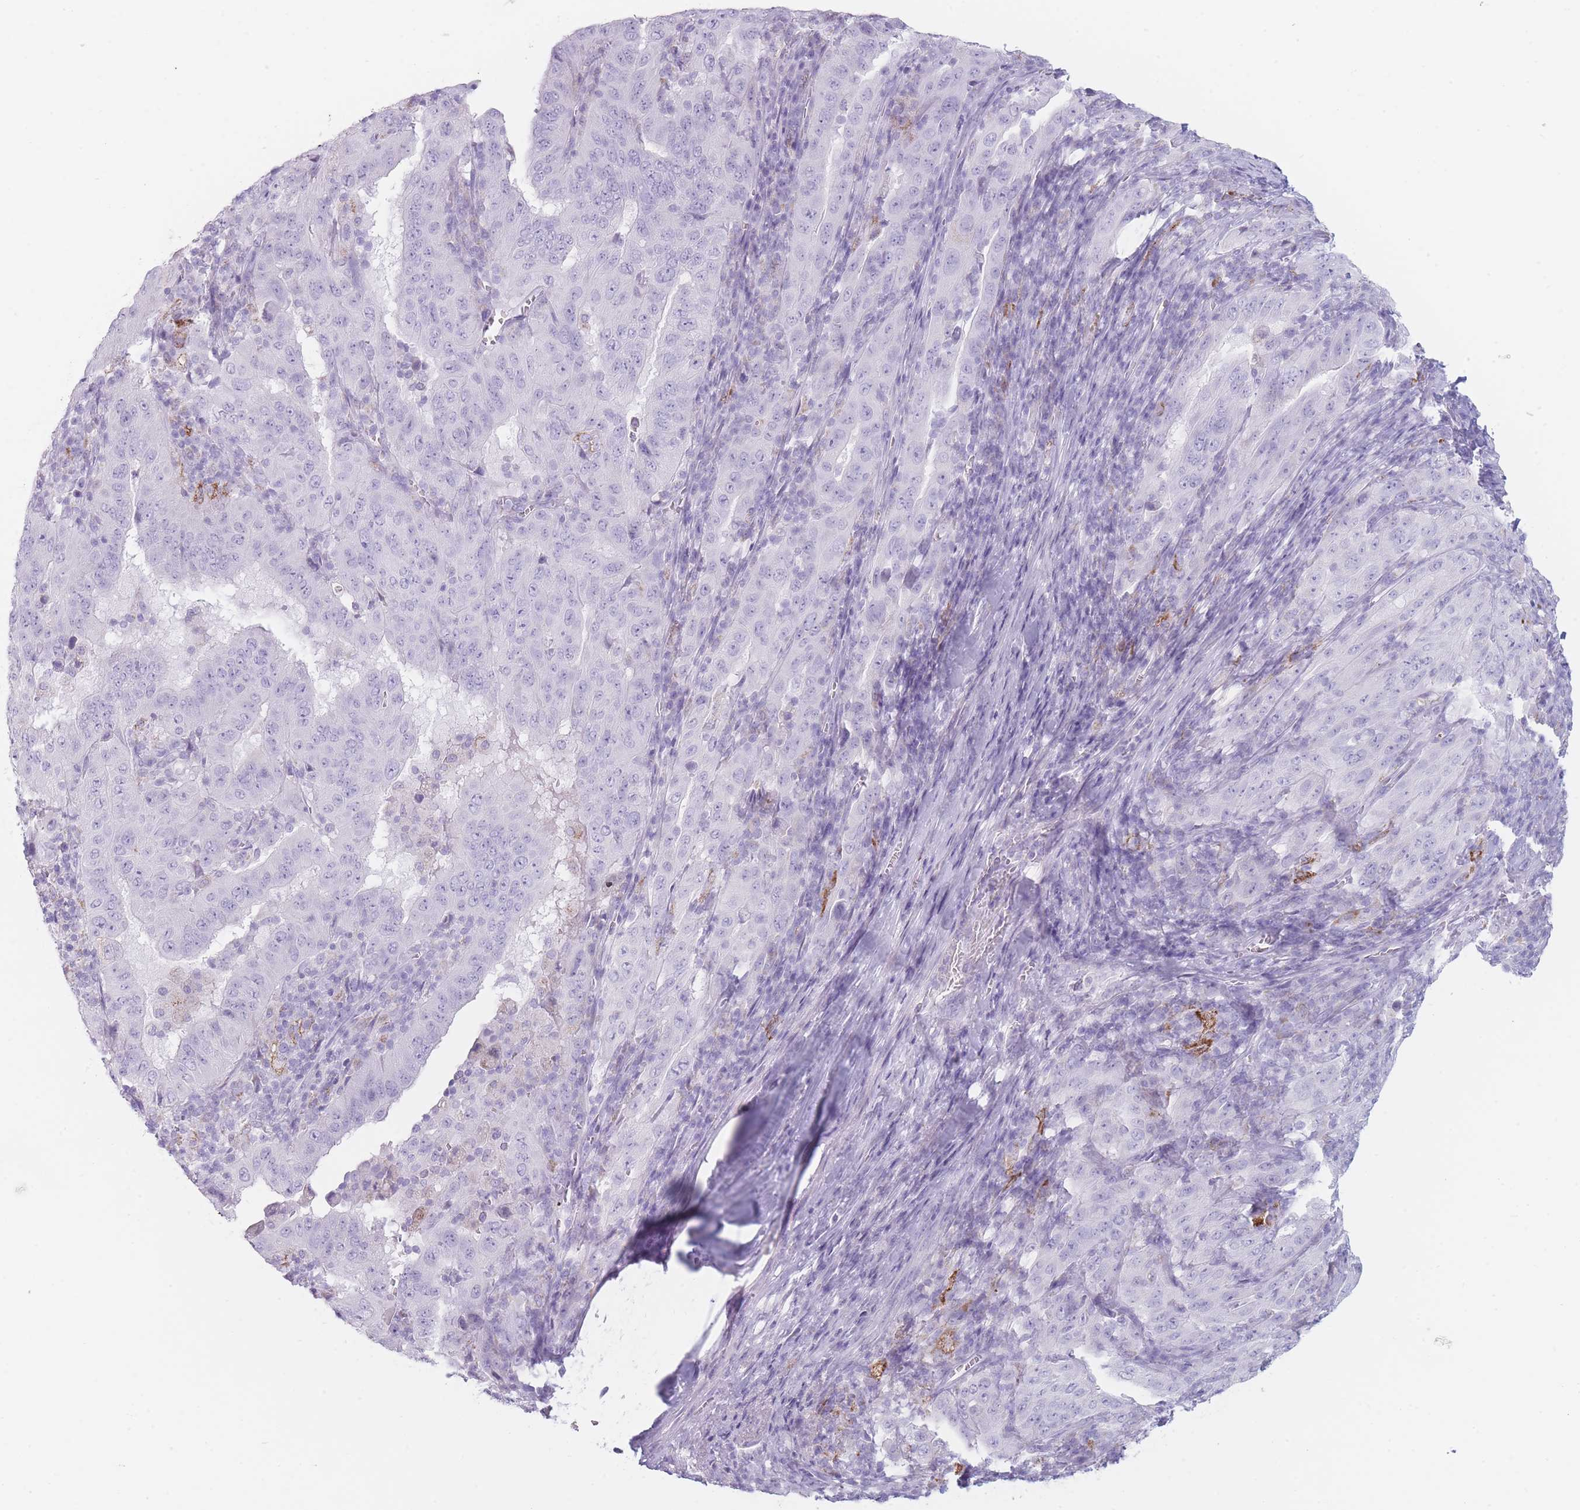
{"staining": {"intensity": "negative", "quantity": "none", "location": "none"}, "tissue": "pancreatic cancer", "cell_type": "Tumor cells", "image_type": "cancer", "snomed": [{"axis": "morphology", "description": "Adenocarcinoma, NOS"}, {"axis": "topography", "description": "Pancreas"}], "caption": "Immunohistochemical staining of human adenocarcinoma (pancreatic) demonstrates no significant positivity in tumor cells. (Brightfield microscopy of DAB IHC at high magnification).", "gene": "GPR12", "patient": {"sex": "male", "age": 63}}